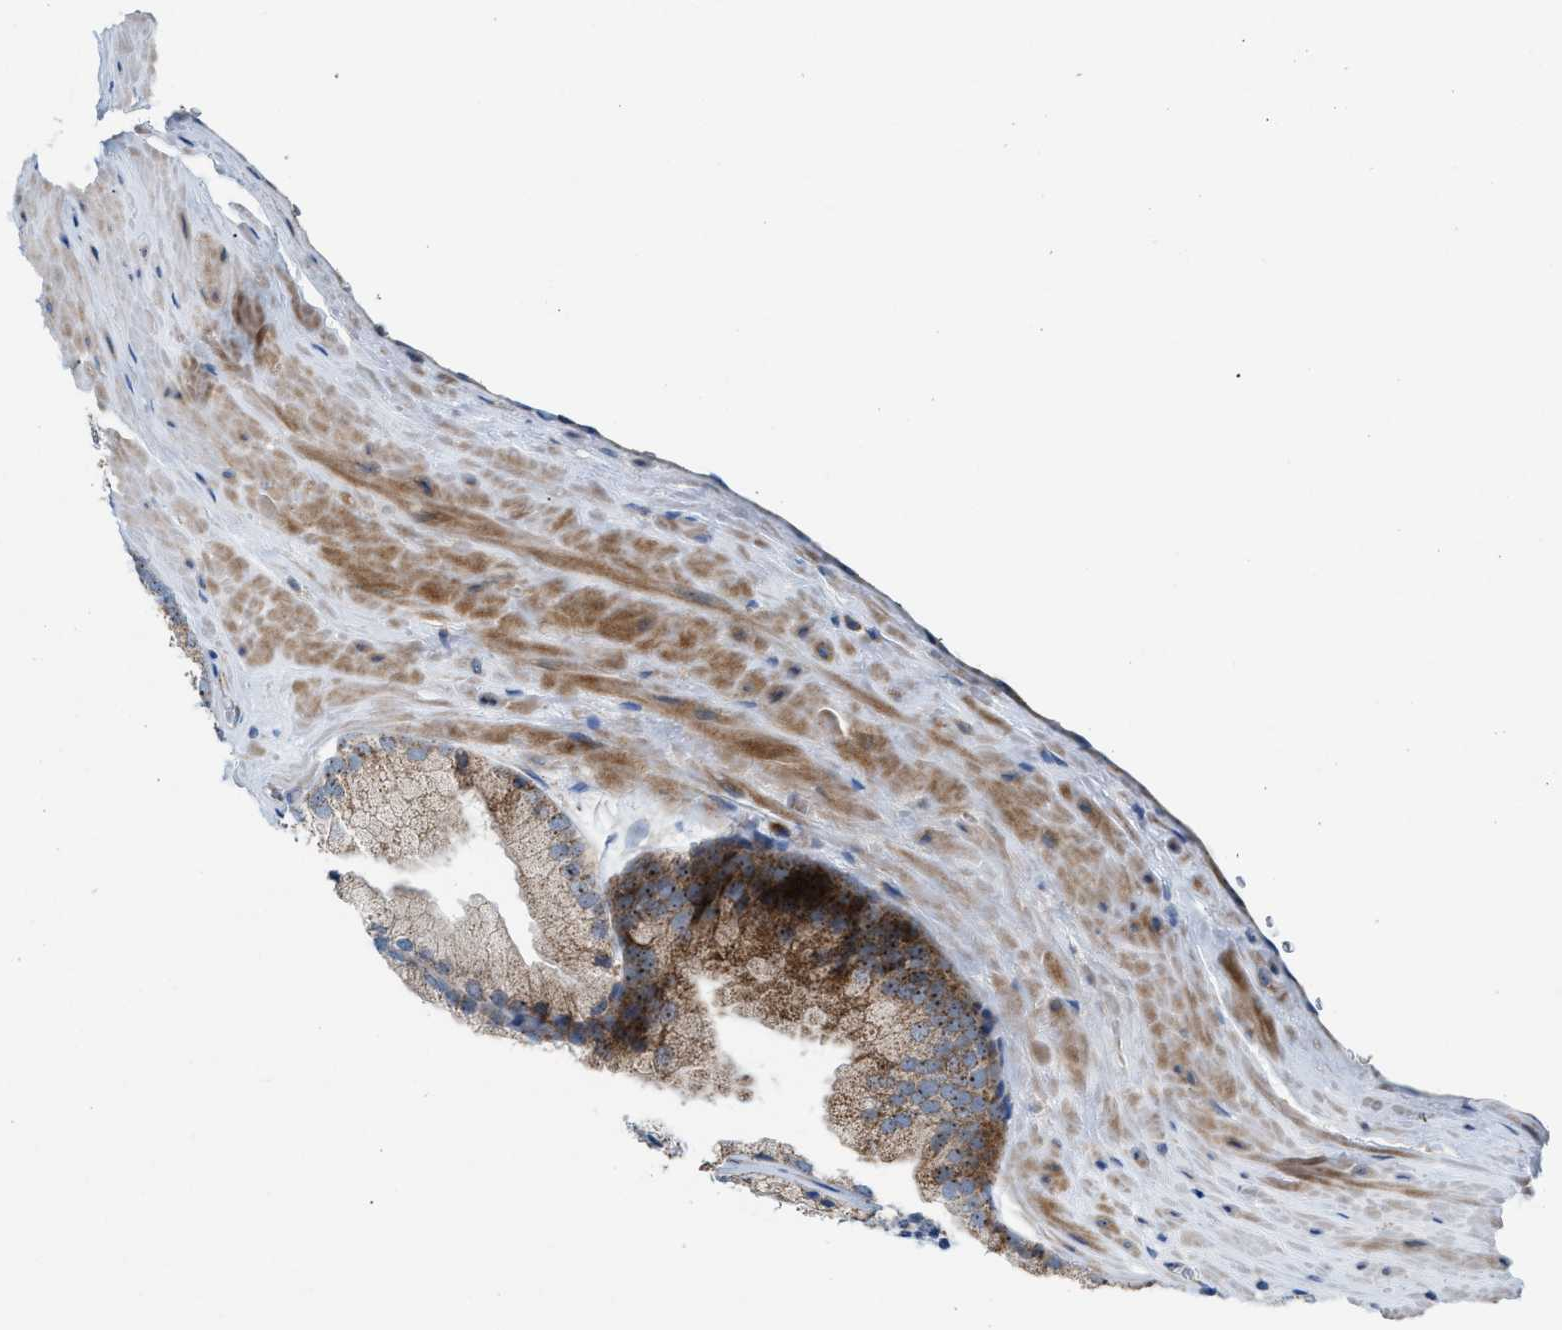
{"staining": {"intensity": "moderate", "quantity": ">75%", "location": "cytoplasmic/membranous,nuclear"}, "tissue": "prostate cancer", "cell_type": "Tumor cells", "image_type": "cancer", "snomed": [{"axis": "morphology", "description": "Adenocarcinoma, Low grade"}, {"axis": "topography", "description": "Prostate"}], "caption": "Immunohistochemical staining of prostate adenocarcinoma (low-grade) shows moderate cytoplasmic/membranous and nuclear protein positivity in approximately >75% of tumor cells.", "gene": "TPH1", "patient": {"sex": "male", "age": 65}}